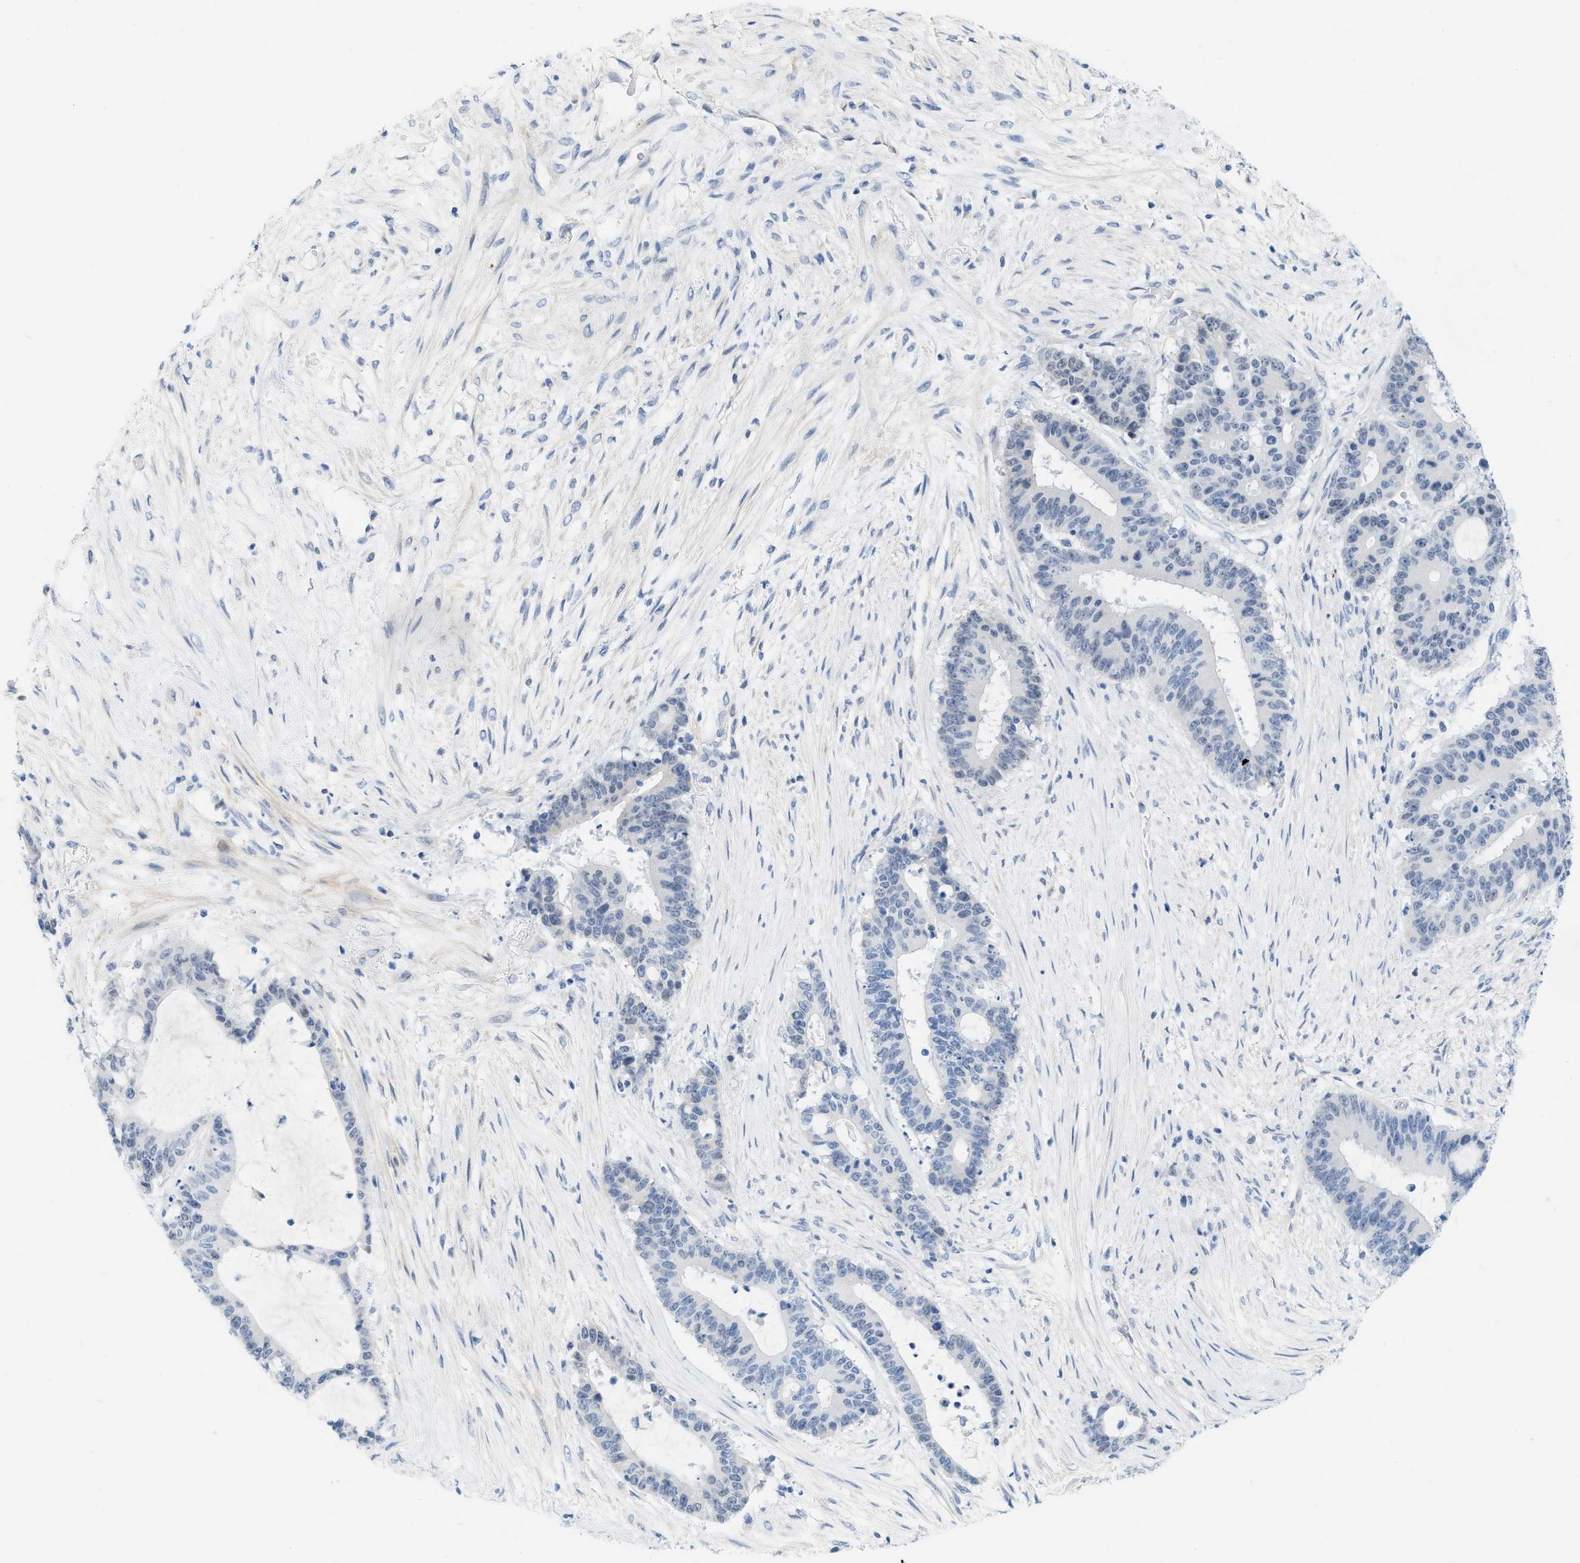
{"staining": {"intensity": "negative", "quantity": "none", "location": "none"}, "tissue": "liver cancer", "cell_type": "Tumor cells", "image_type": "cancer", "snomed": [{"axis": "morphology", "description": "Cholangiocarcinoma"}, {"axis": "topography", "description": "Liver"}], "caption": "Micrograph shows no significant protein positivity in tumor cells of cholangiocarcinoma (liver).", "gene": "HLTF", "patient": {"sex": "female", "age": 73}}